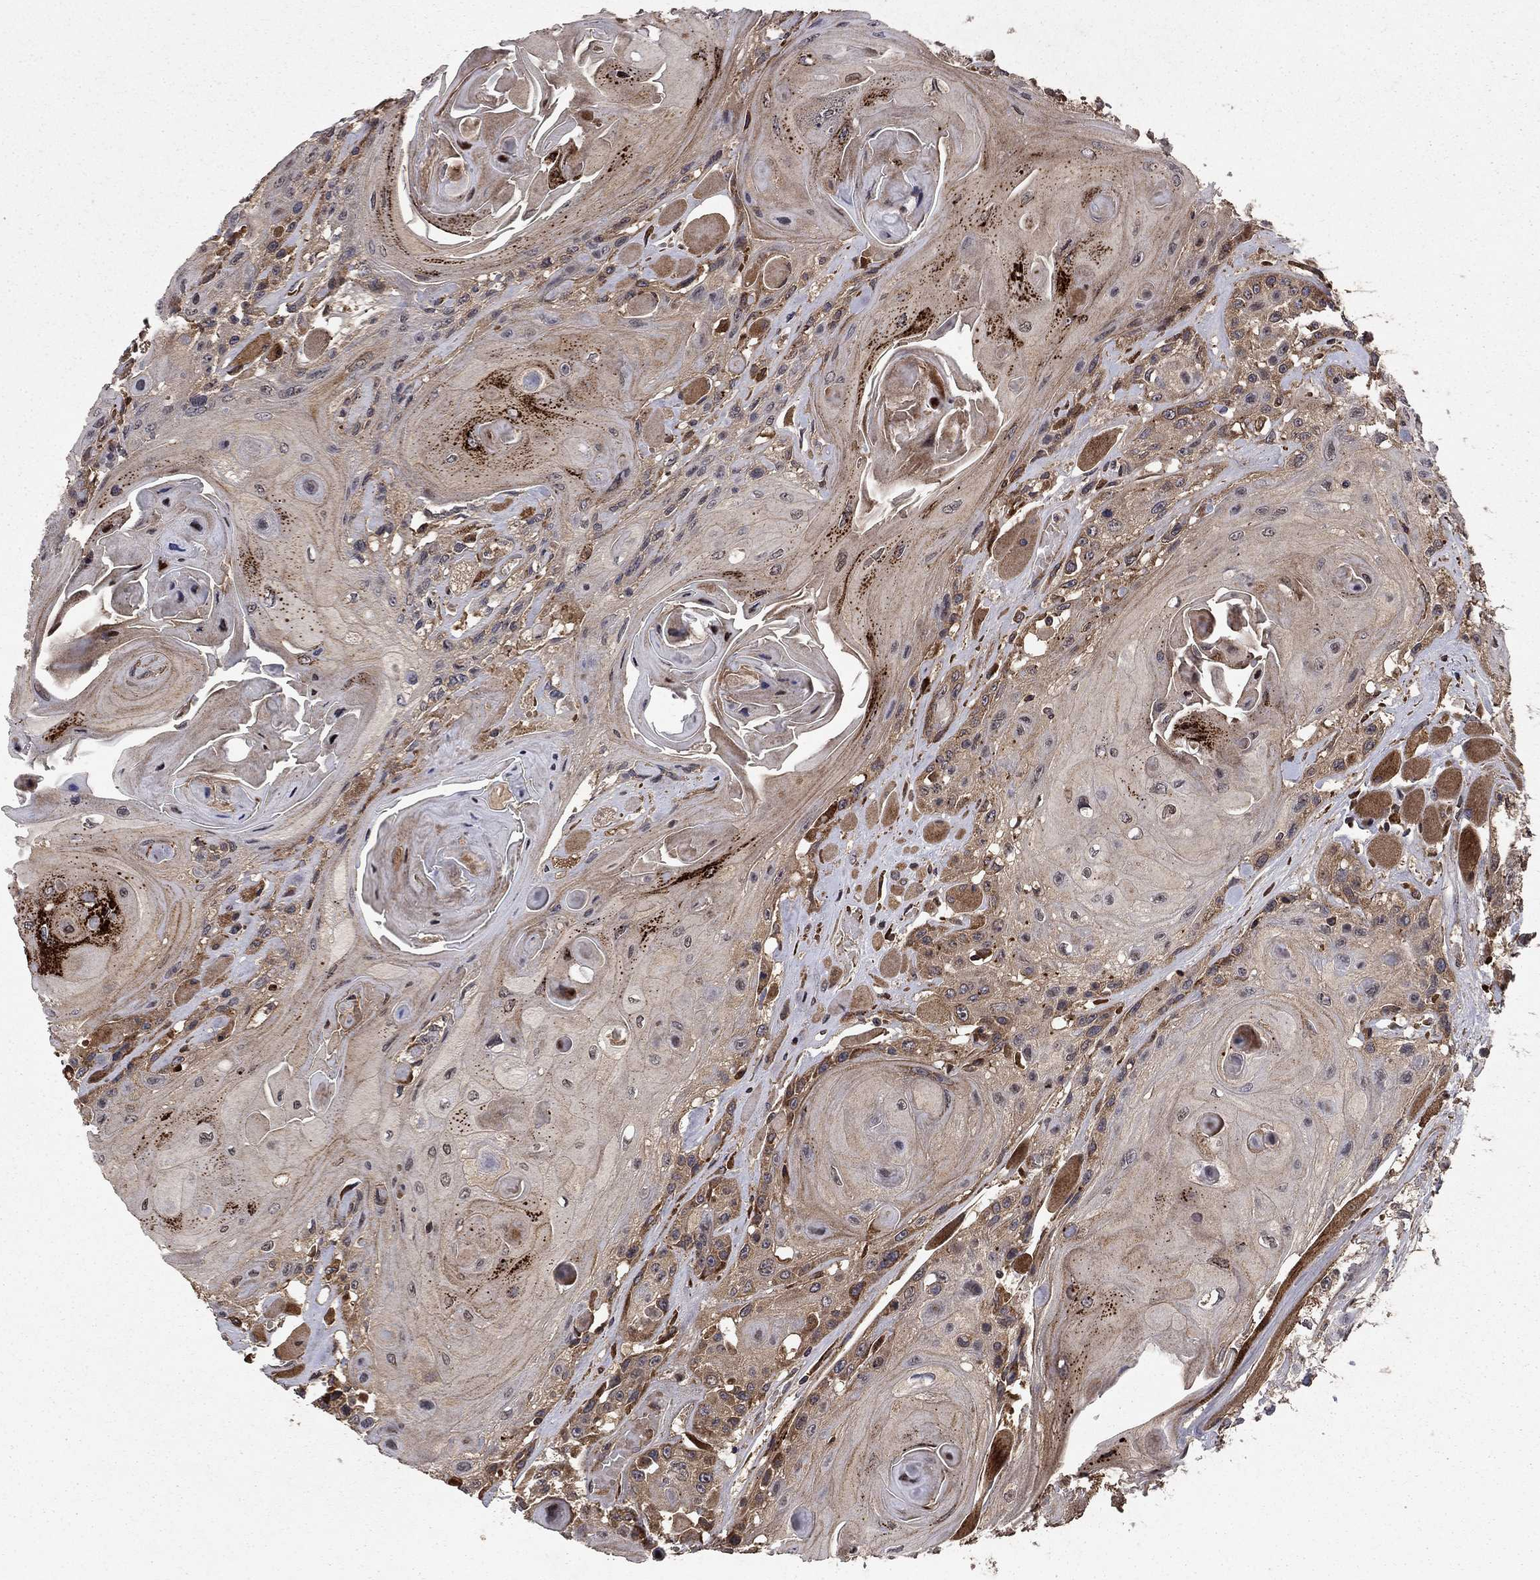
{"staining": {"intensity": "moderate", "quantity": "25%-75%", "location": "cytoplasmic/membranous"}, "tissue": "head and neck cancer", "cell_type": "Tumor cells", "image_type": "cancer", "snomed": [{"axis": "morphology", "description": "Squamous cell carcinoma, NOS"}, {"axis": "topography", "description": "Head-Neck"}], "caption": "Immunohistochemical staining of head and neck cancer (squamous cell carcinoma) reveals medium levels of moderate cytoplasmic/membranous protein expression in about 25%-75% of tumor cells.", "gene": "BABAM2", "patient": {"sex": "female", "age": 59}}